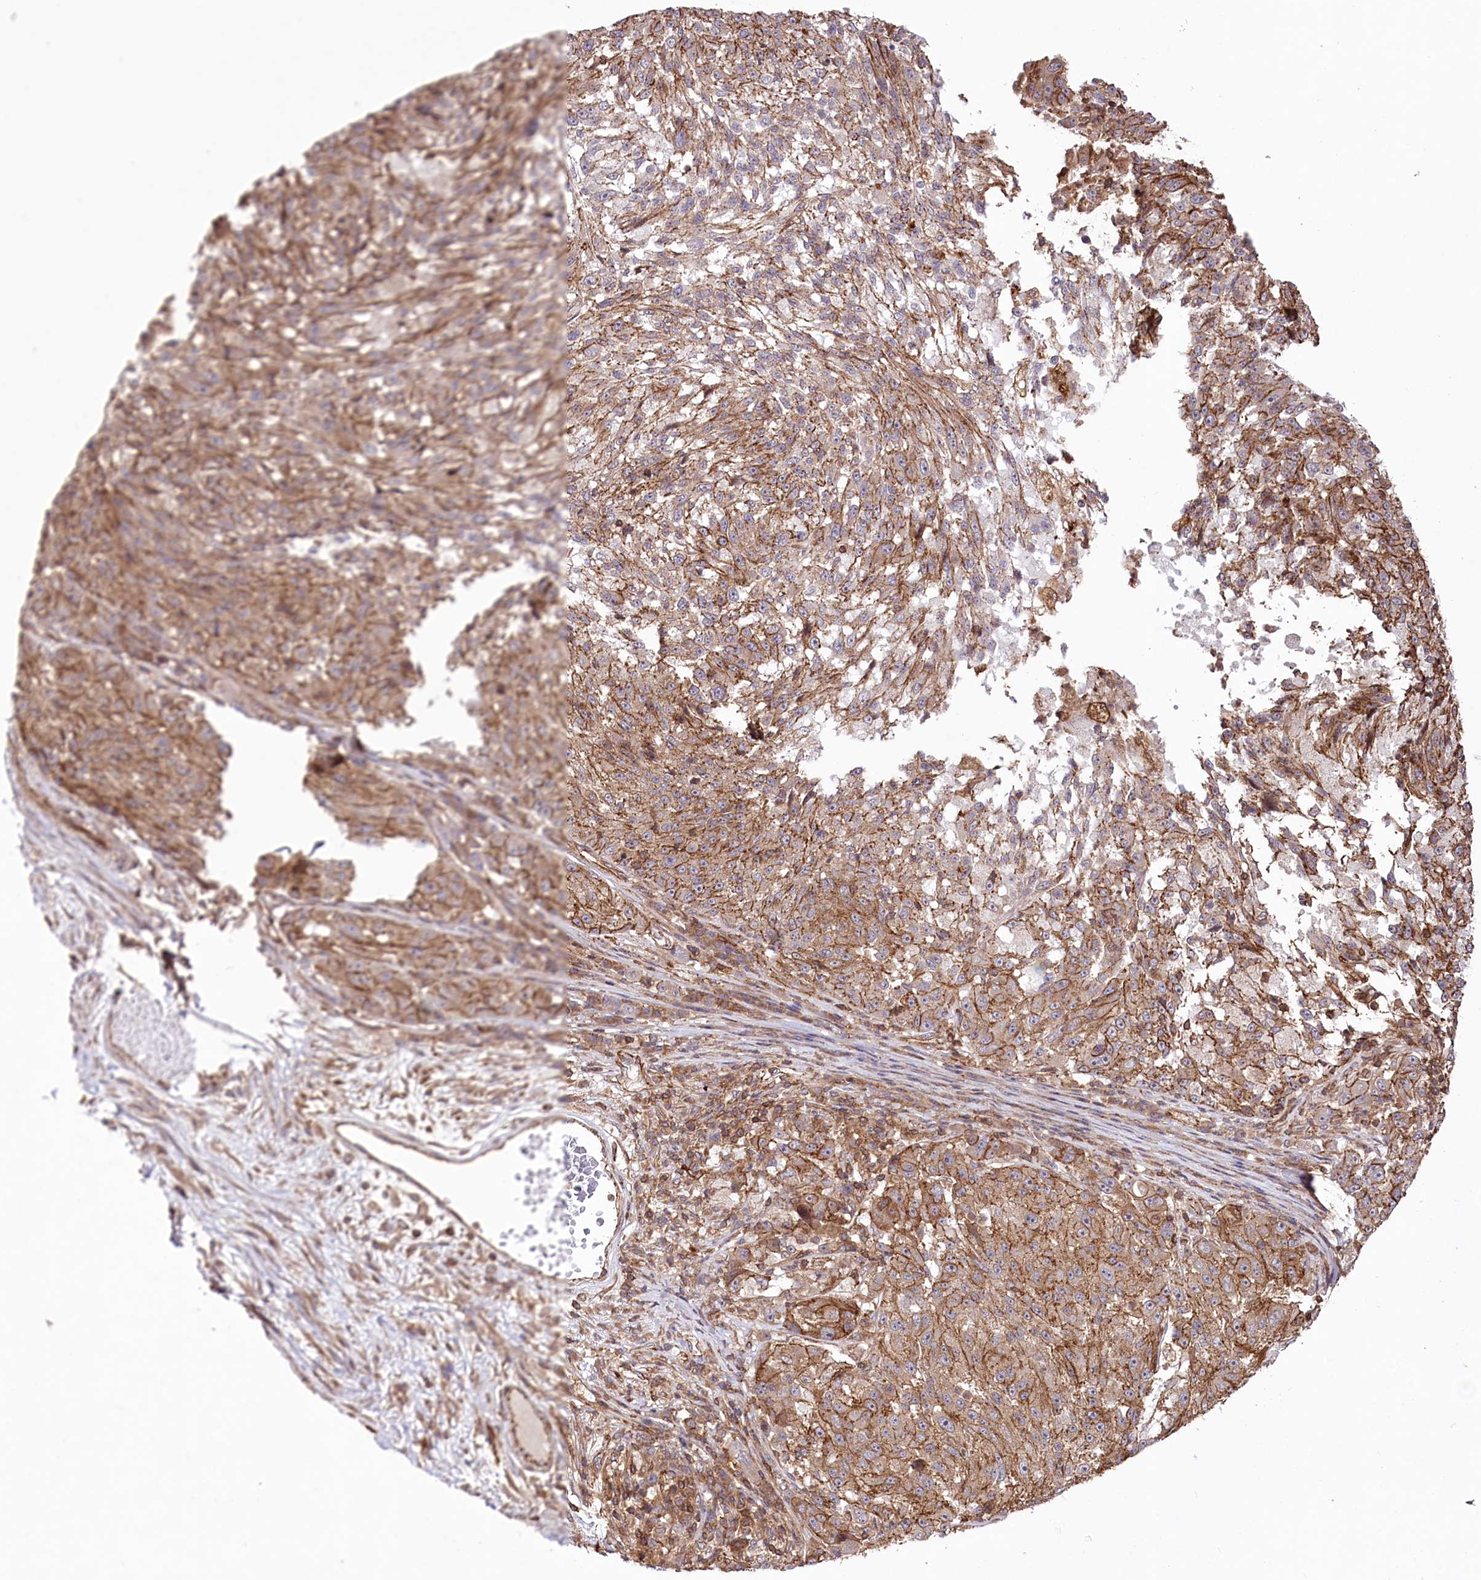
{"staining": {"intensity": "strong", "quantity": ">75%", "location": "cytoplasmic/membranous"}, "tissue": "melanoma", "cell_type": "Tumor cells", "image_type": "cancer", "snomed": [{"axis": "morphology", "description": "Malignant melanoma, NOS"}, {"axis": "topography", "description": "Skin"}], "caption": "Tumor cells reveal strong cytoplasmic/membranous staining in approximately >75% of cells in melanoma.", "gene": "DHX29", "patient": {"sex": "male", "age": 53}}